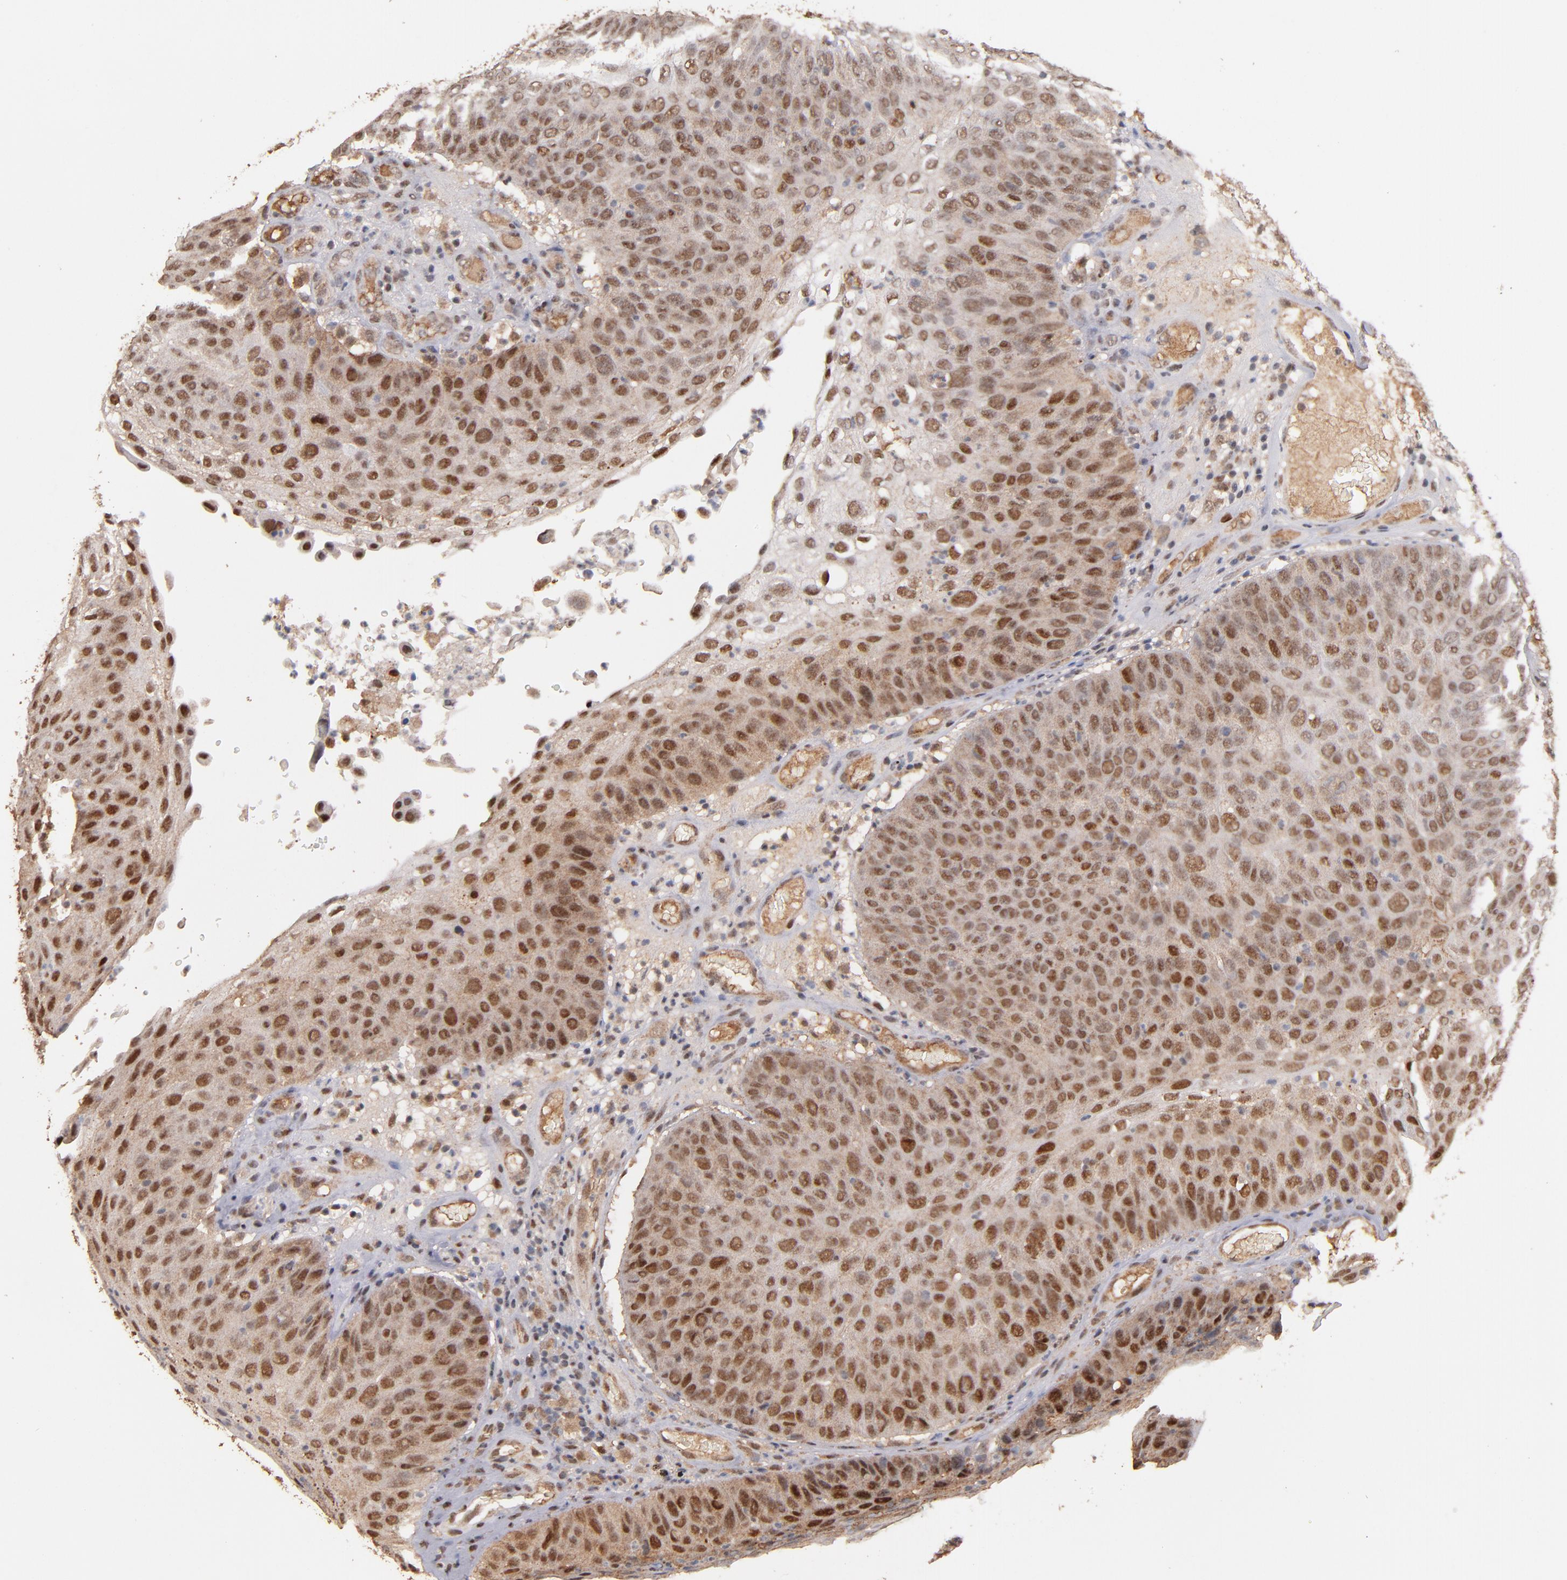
{"staining": {"intensity": "moderate", "quantity": ">75%", "location": "cytoplasmic/membranous,nuclear"}, "tissue": "skin cancer", "cell_type": "Tumor cells", "image_type": "cancer", "snomed": [{"axis": "morphology", "description": "Squamous cell carcinoma, NOS"}, {"axis": "topography", "description": "Skin"}], "caption": "Squamous cell carcinoma (skin) tissue shows moderate cytoplasmic/membranous and nuclear expression in approximately >75% of tumor cells, visualized by immunohistochemistry. (IHC, brightfield microscopy, high magnification).", "gene": "EAPP", "patient": {"sex": "male", "age": 87}}